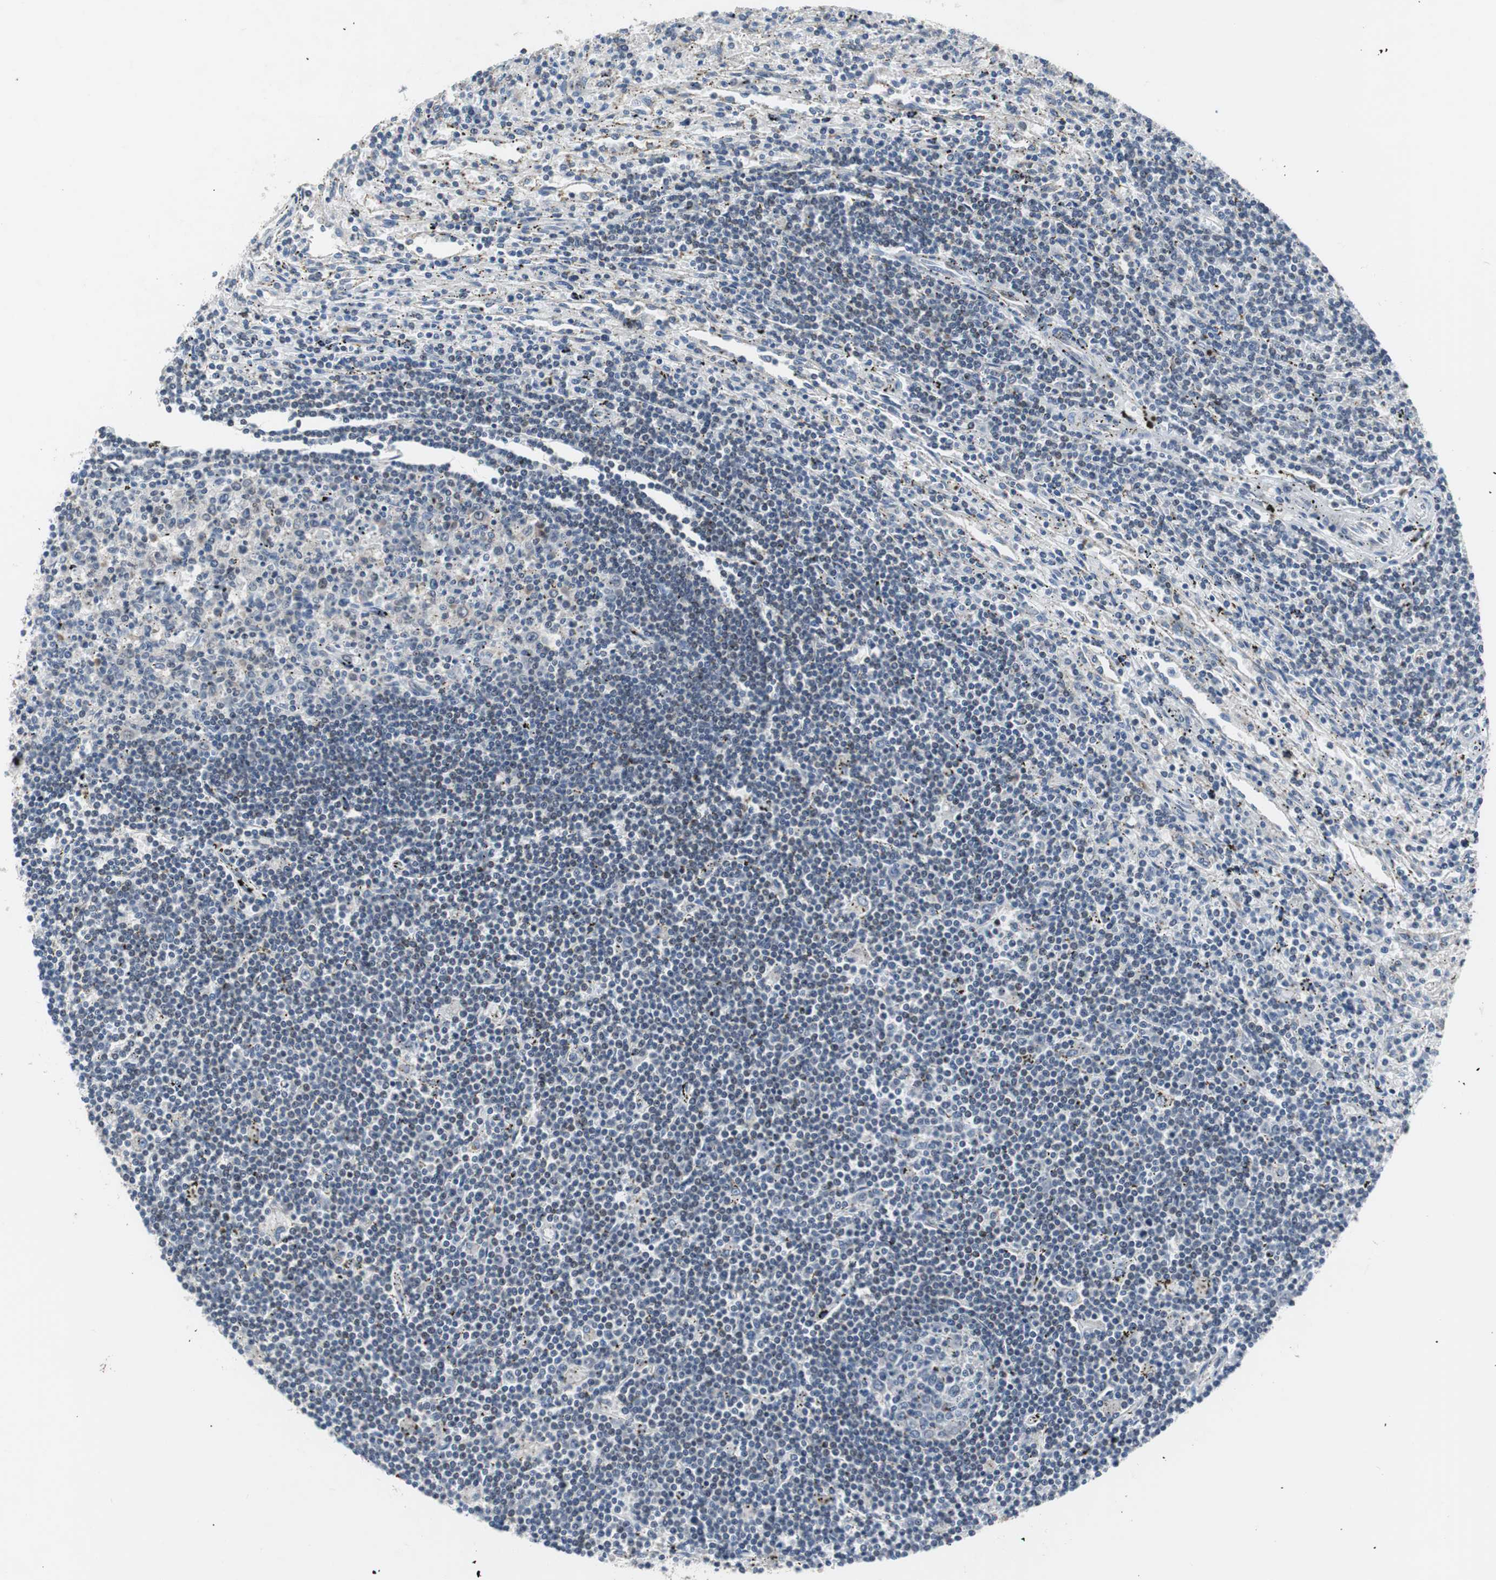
{"staining": {"intensity": "weak", "quantity": "<25%", "location": "nuclear"}, "tissue": "lymphoma", "cell_type": "Tumor cells", "image_type": "cancer", "snomed": [{"axis": "morphology", "description": "Malignant lymphoma, non-Hodgkin's type, Low grade"}, {"axis": "topography", "description": "Spleen"}], "caption": "Human lymphoma stained for a protein using IHC reveals no expression in tumor cells.", "gene": "TP63", "patient": {"sex": "male", "age": 76}}